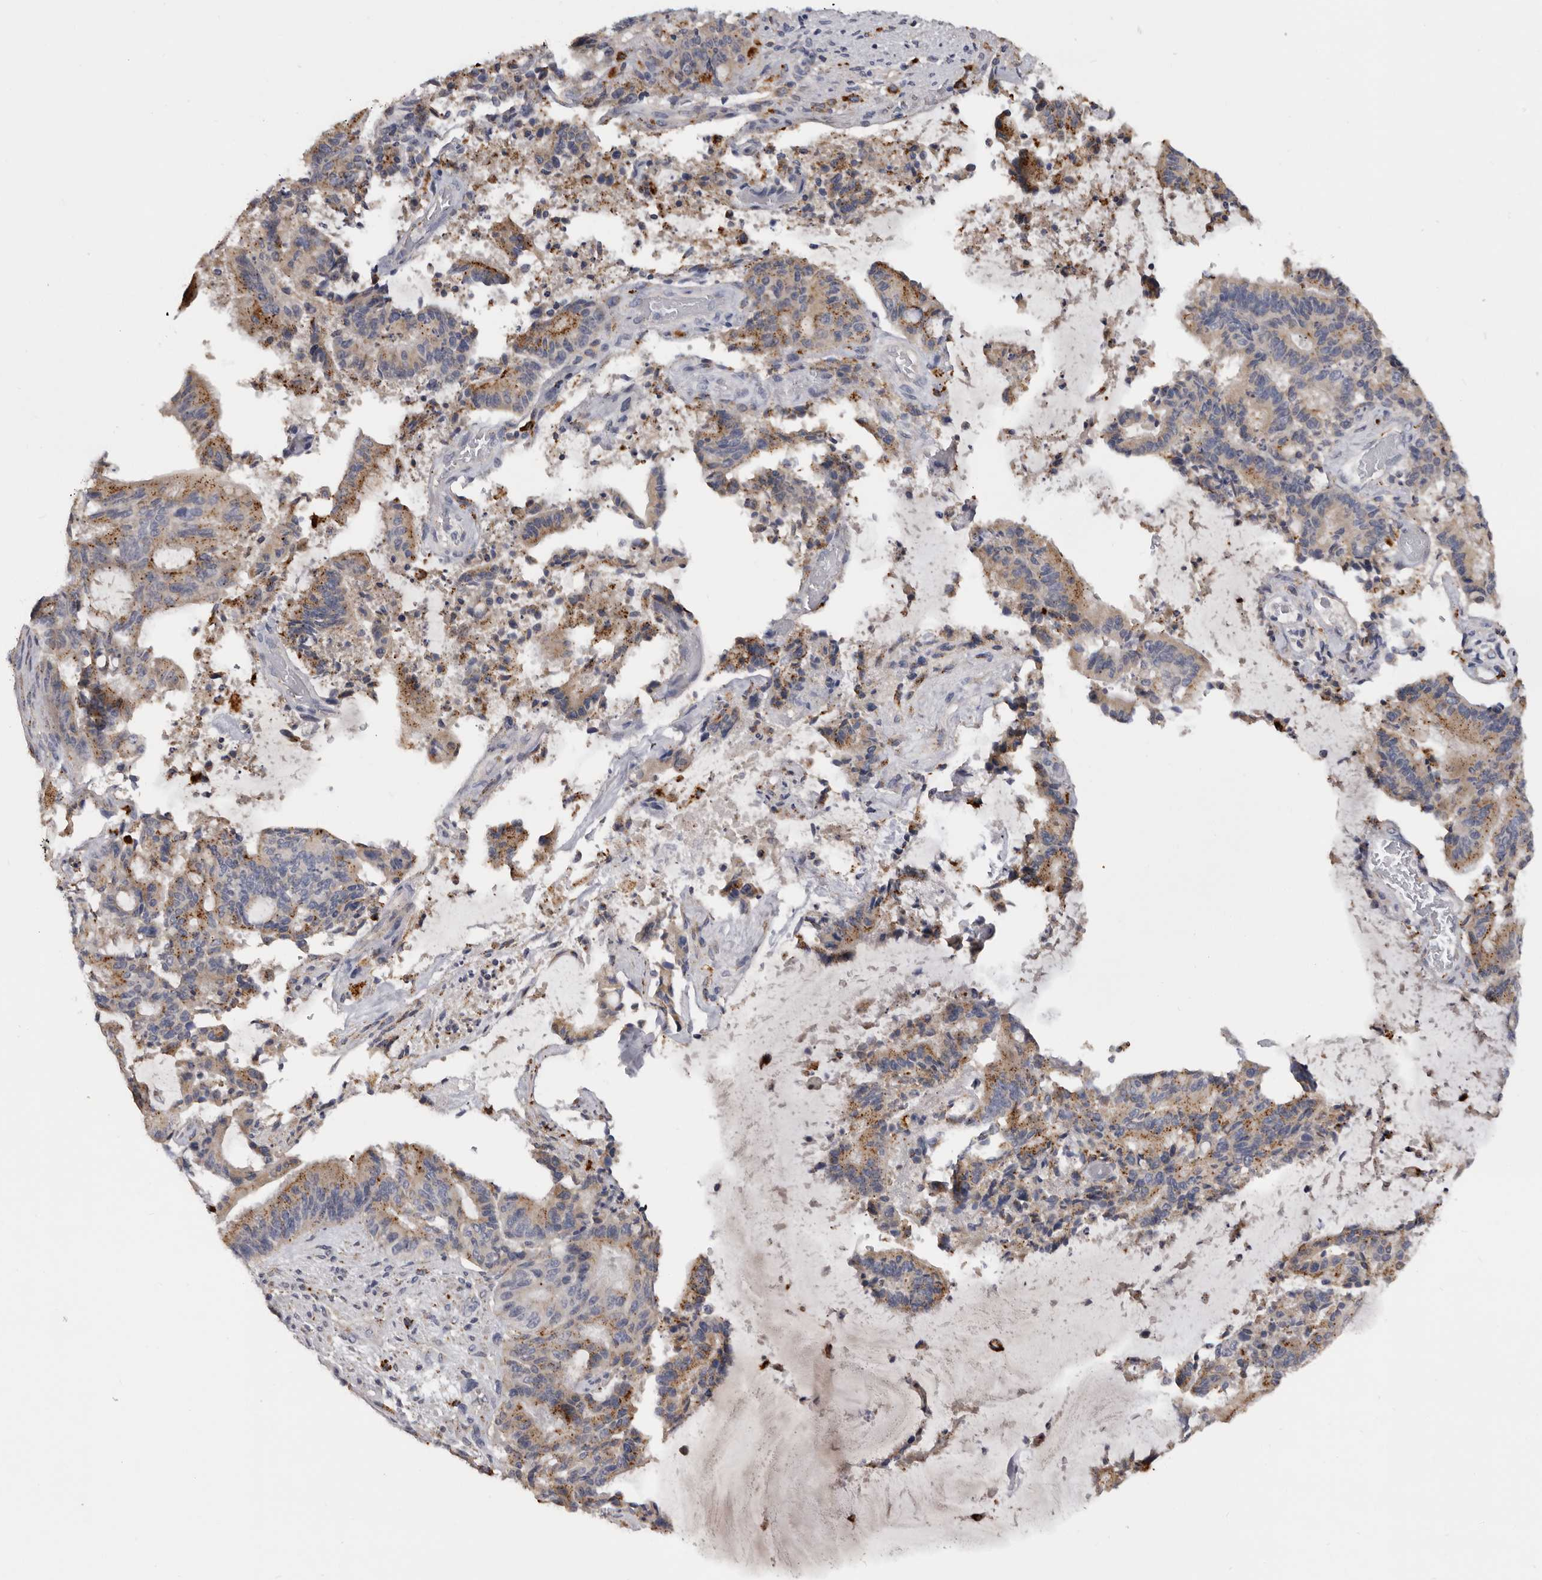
{"staining": {"intensity": "moderate", "quantity": ">75%", "location": "cytoplasmic/membranous"}, "tissue": "liver cancer", "cell_type": "Tumor cells", "image_type": "cancer", "snomed": [{"axis": "morphology", "description": "Normal tissue, NOS"}, {"axis": "morphology", "description": "Cholangiocarcinoma"}, {"axis": "topography", "description": "Liver"}, {"axis": "topography", "description": "Peripheral nerve tissue"}], "caption": "DAB (3,3'-diaminobenzidine) immunohistochemical staining of human liver cancer (cholangiocarcinoma) shows moderate cytoplasmic/membranous protein expression in approximately >75% of tumor cells.", "gene": "DAP", "patient": {"sex": "female", "age": 73}}